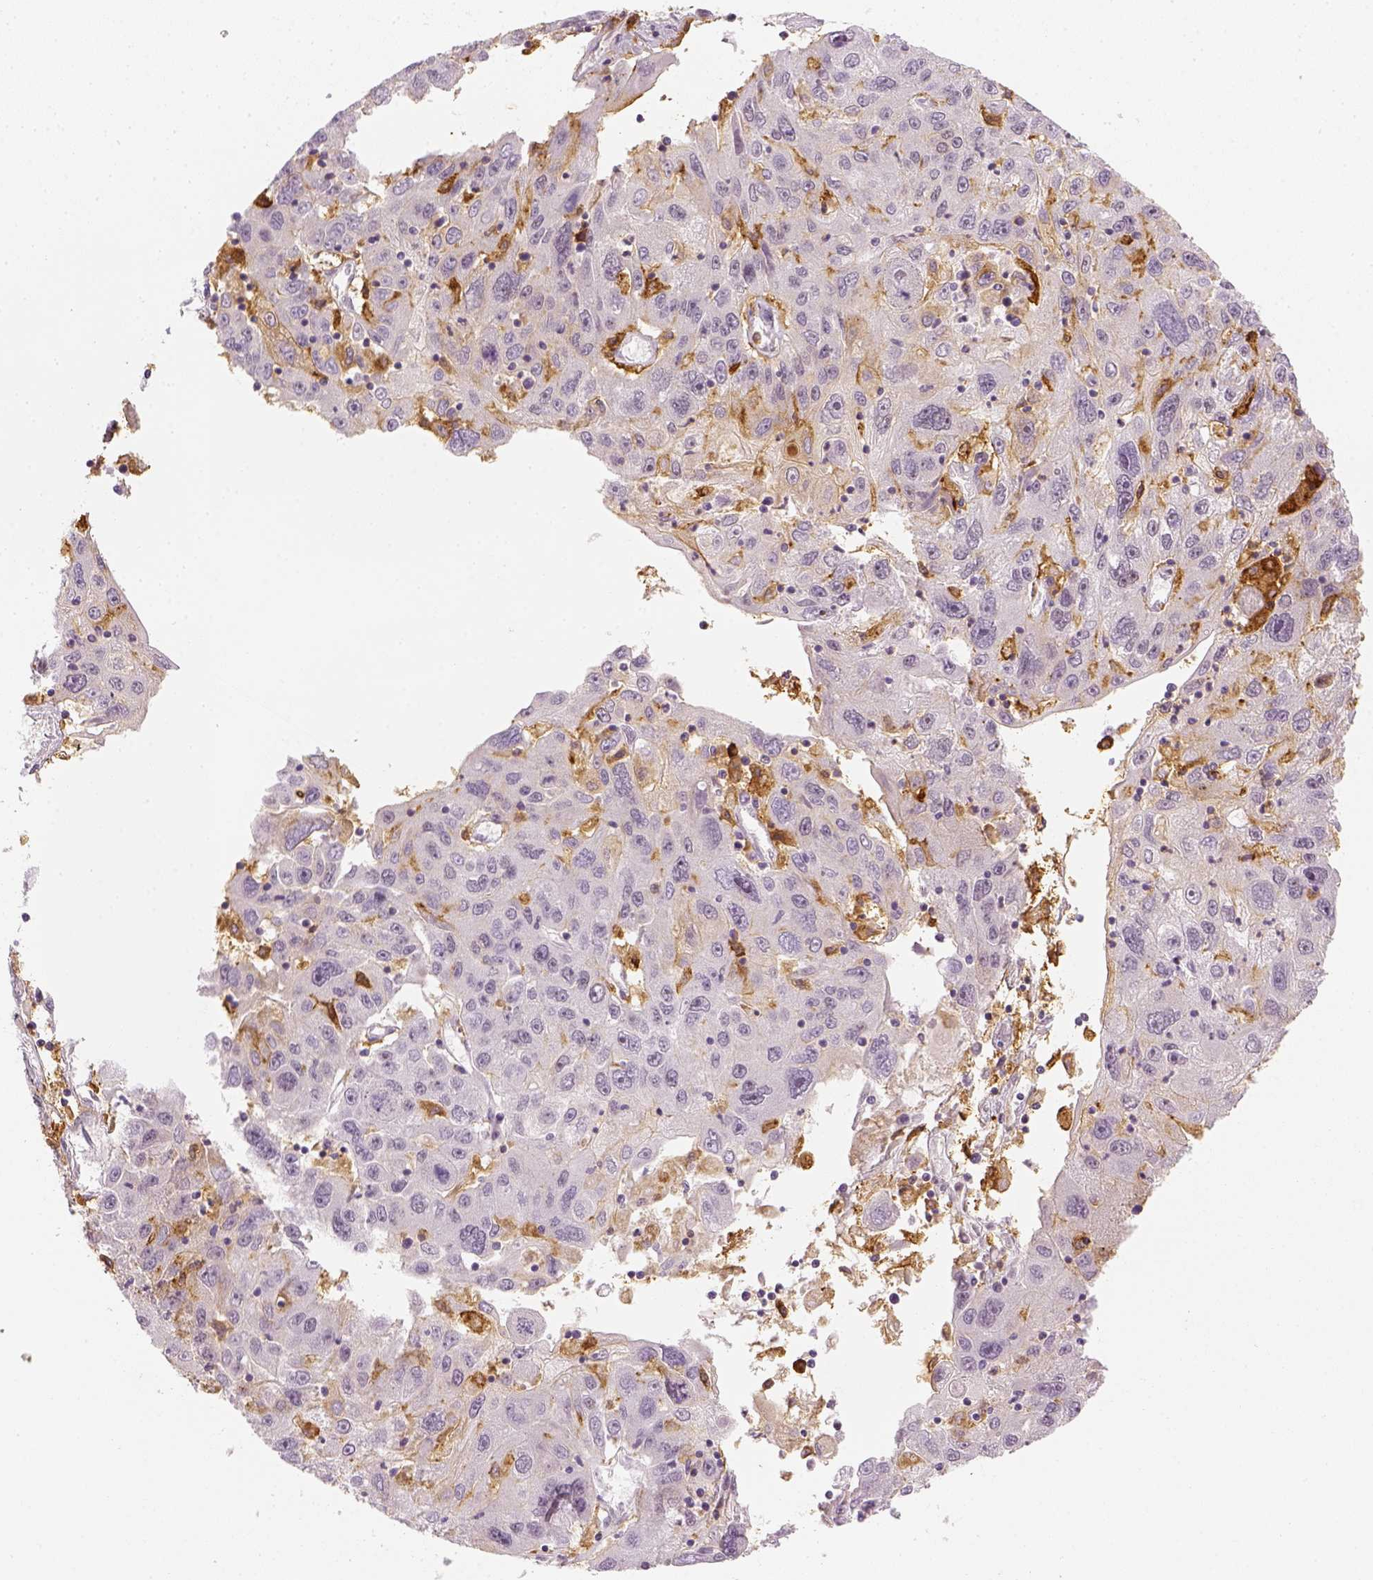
{"staining": {"intensity": "negative", "quantity": "none", "location": "none"}, "tissue": "stomach cancer", "cell_type": "Tumor cells", "image_type": "cancer", "snomed": [{"axis": "morphology", "description": "Adenocarcinoma, NOS"}, {"axis": "topography", "description": "Stomach"}], "caption": "Immunohistochemical staining of human stomach cancer (adenocarcinoma) reveals no significant expression in tumor cells.", "gene": "CD14", "patient": {"sex": "male", "age": 56}}